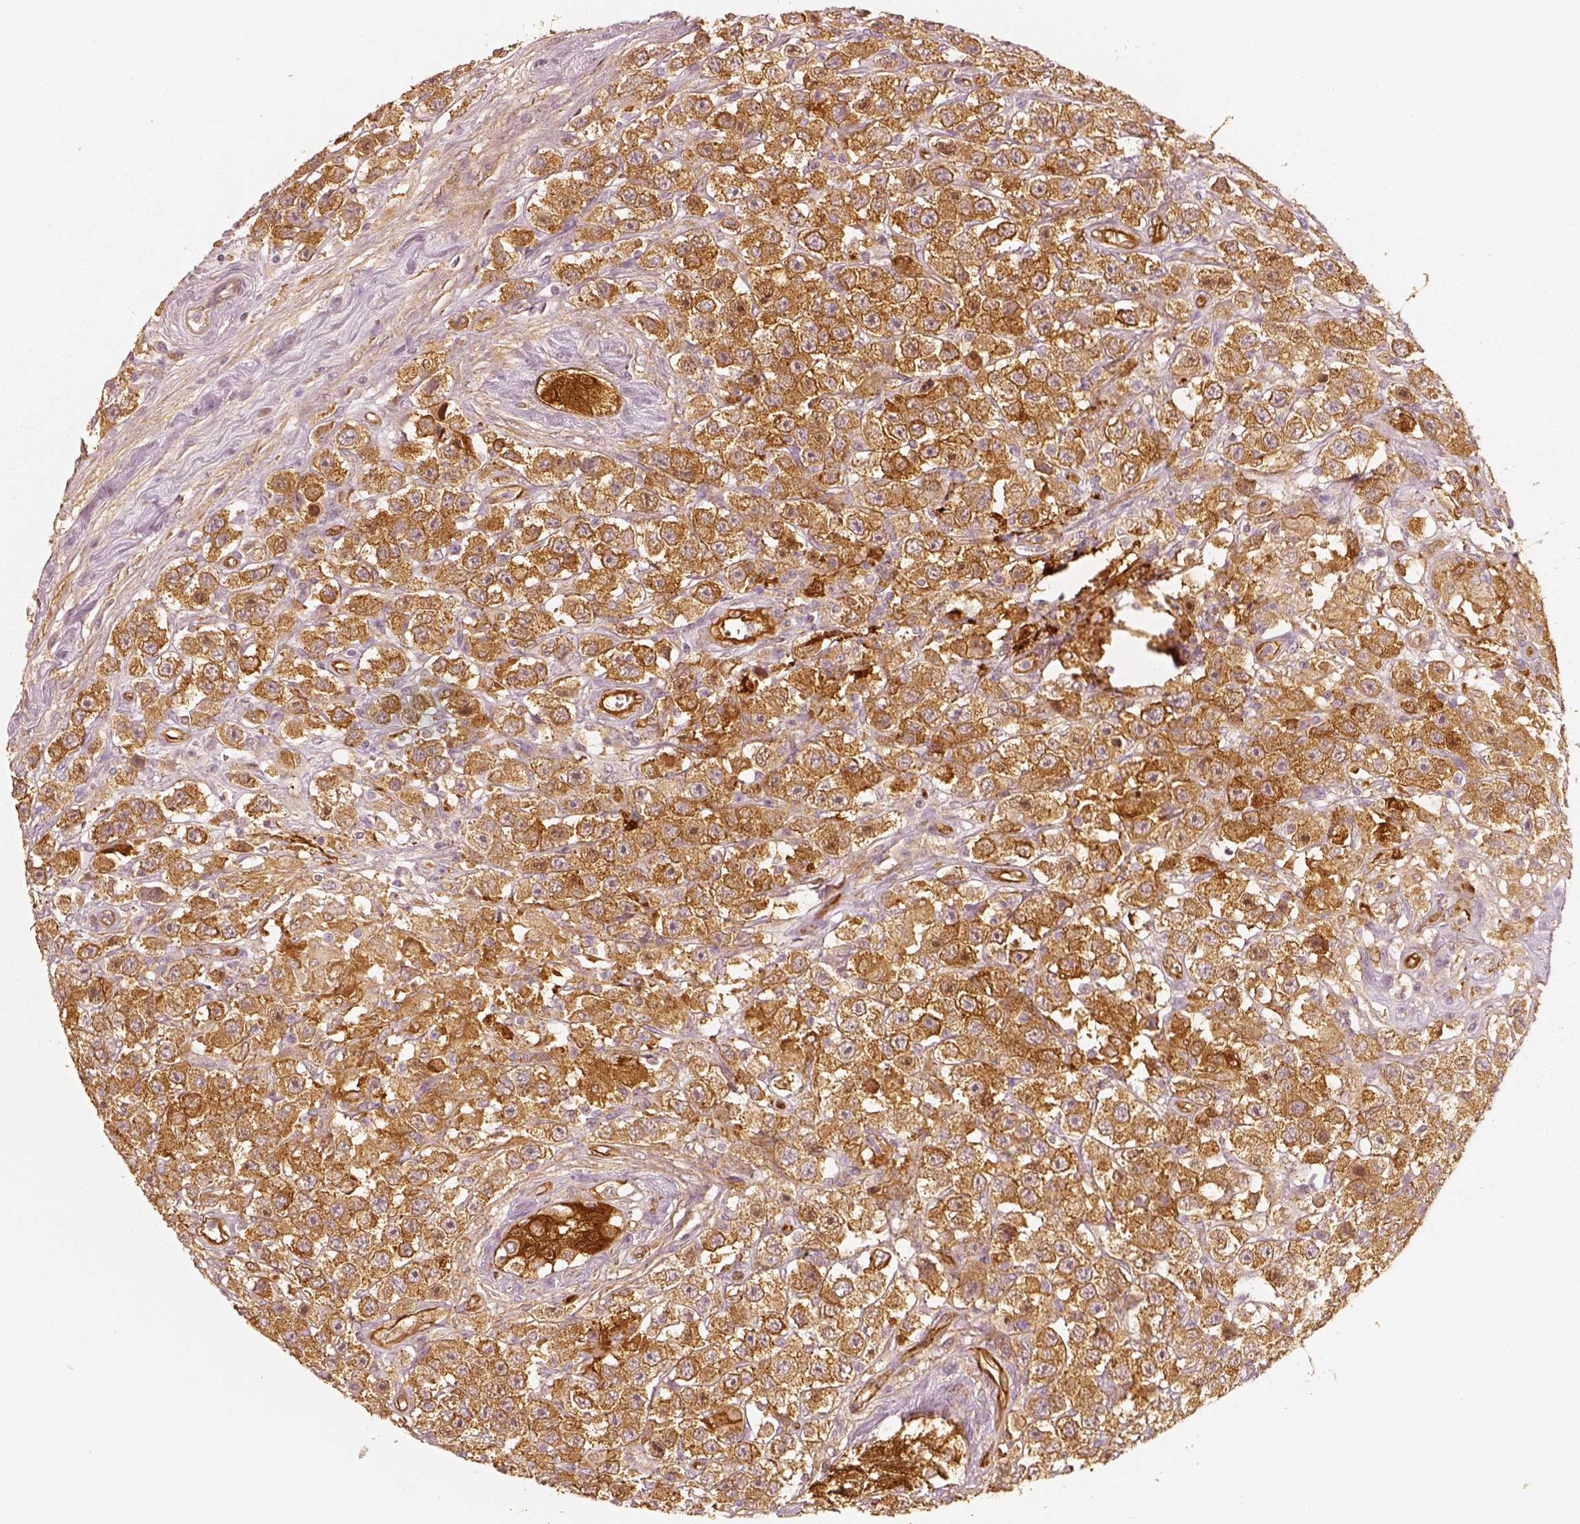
{"staining": {"intensity": "moderate", "quantity": ">75%", "location": "cytoplasmic/membranous"}, "tissue": "testis cancer", "cell_type": "Tumor cells", "image_type": "cancer", "snomed": [{"axis": "morphology", "description": "Seminoma, NOS"}, {"axis": "topography", "description": "Testis"}], "caption": "DAB immunohistochemical staining of testis cancer (seminoma) exhibits moderate cytoplasmic/membranous protein positivity in approximately >75% of tumor cells. (brown staining indicates protein expression, while blue staining denotes nuclei).", "gene": "FSCN1", "patient": {"sex": "male", "age": 45}}